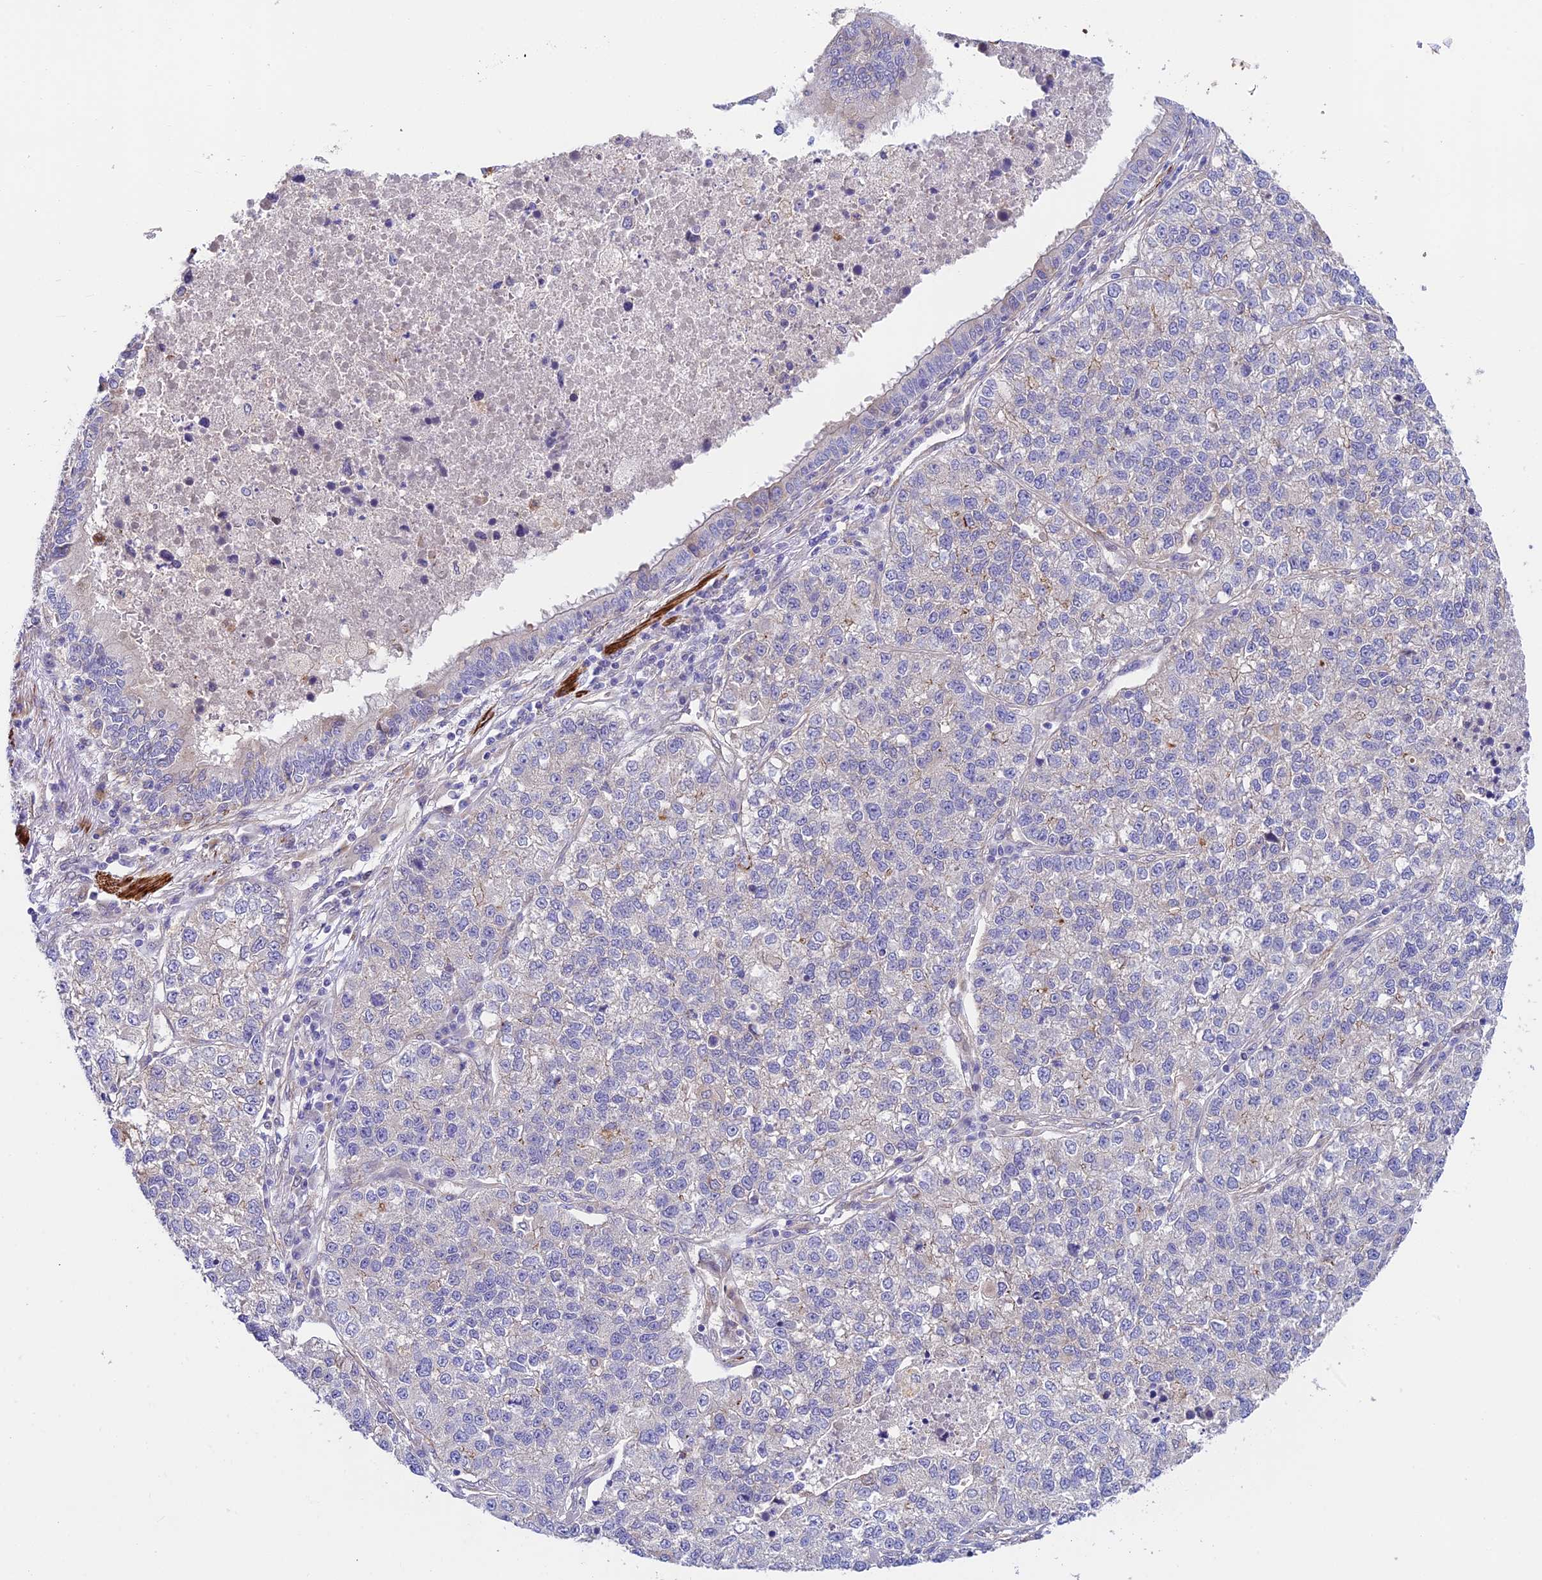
{"staining": {"intensity": "negative", "quantity": "none", "location": "none"}, "tissue": "lung cancer", "cell_type": "Tumor cells", "image_type": "cancer", "snomed": [{"axis": "morphology", "description": "Adenocarcinoma, NOS"}, {"axis": "topography", "description": "Lung"}], "caption": "This histopathology image is of lung cancer stained with immunohistochemistry to label a protein in brown with the nuclei are counter-stained blue. There is no staining in tumor cells.", "gene": "ANKRD50", "patient": {"sex": "male", "age": 49}}